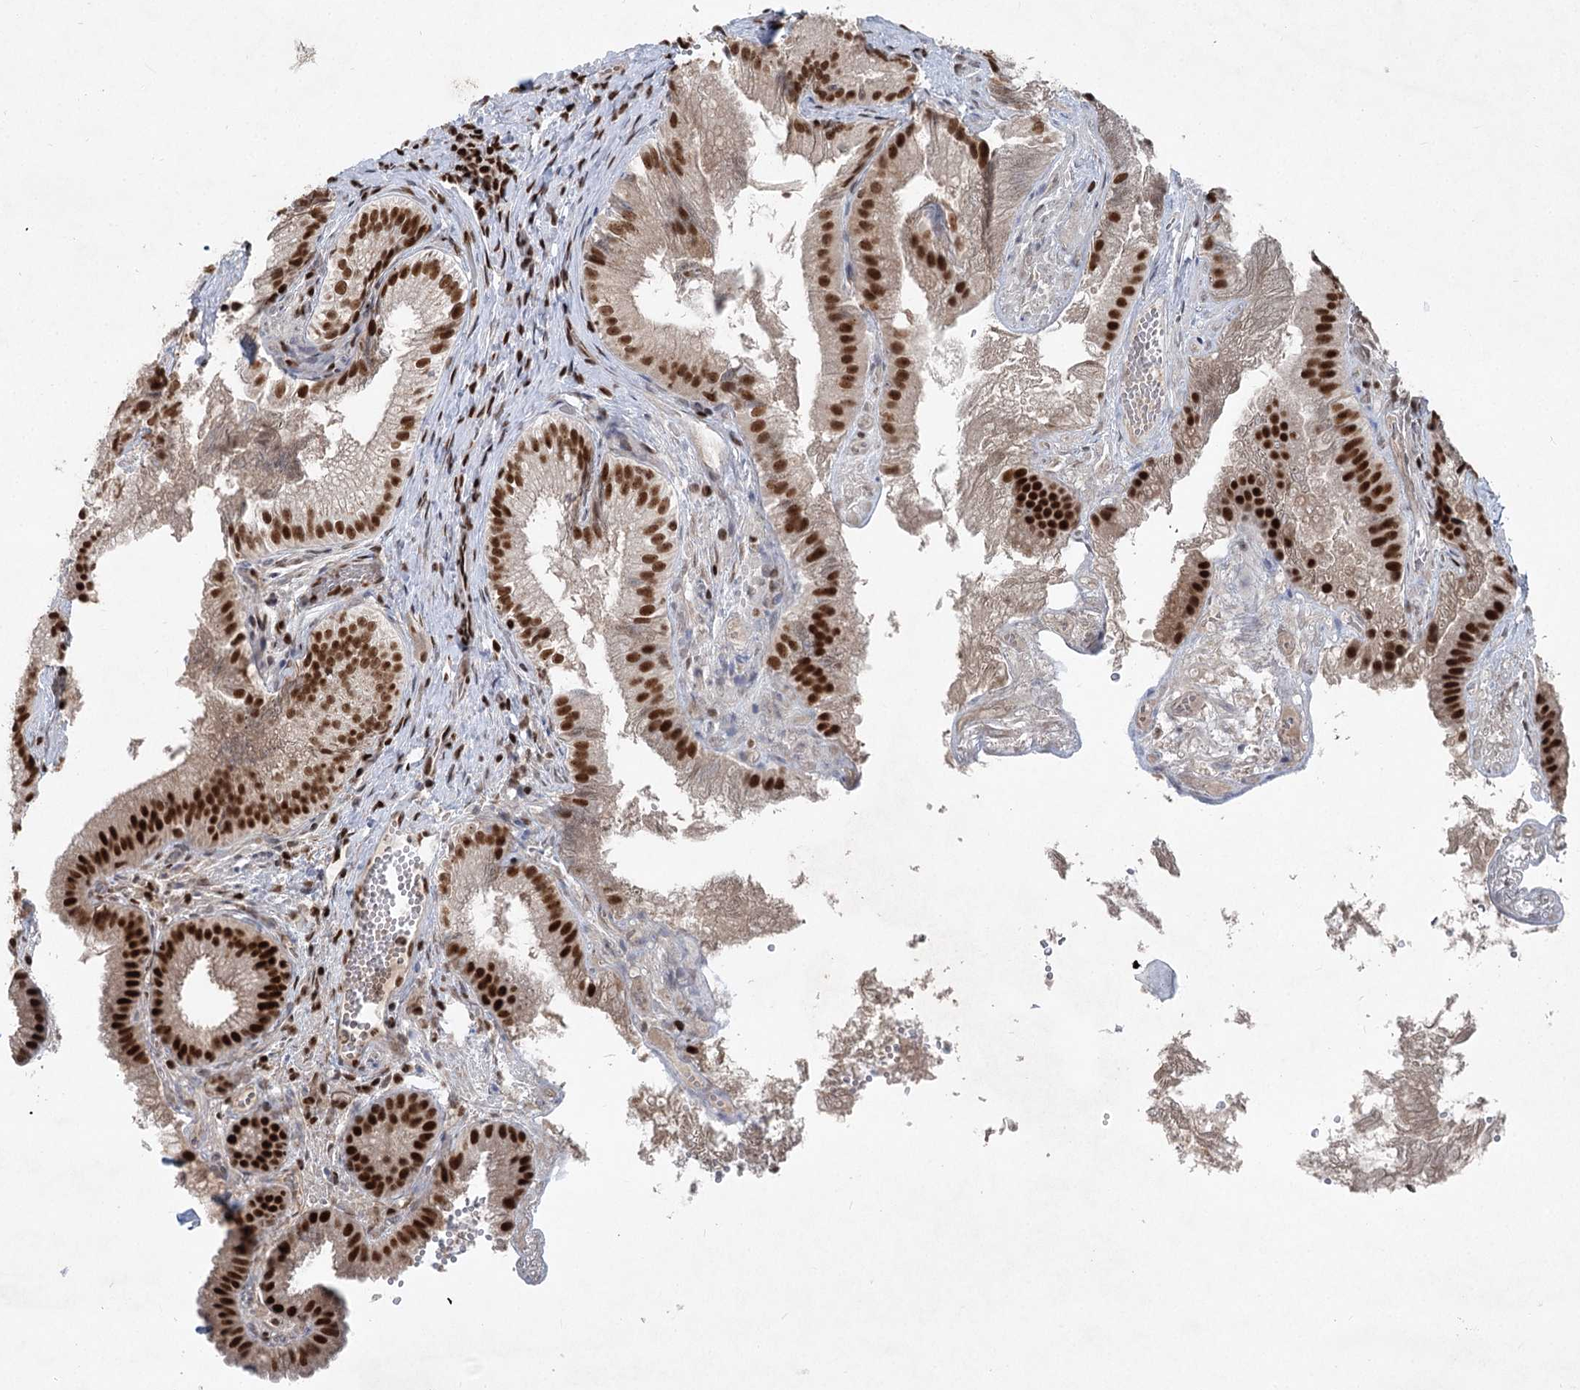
{"staining": {"intensity": "strong", "quantity": ">75%", "location": "nuclear"}, "tissue": "gallbladder", "cell_type": "Glandular cells", "image_type": "normal", "snomed": [{"axis": "morphology", "description": "Normal tissue, NOS"}, {"axis": "topography", "description": "Gallbladder"}], "caption": "Benign gallbladder exhibits strong nuclear expression in about >75% of glandular cells Using DAB (3,3'-diaminobenzidine) (brown) and hematoxylin (blue) stains, captured at high magnification using brightfield microscopy..", "gene": "CGGBP1", "patient": {"sex": "female", "age": 30}}